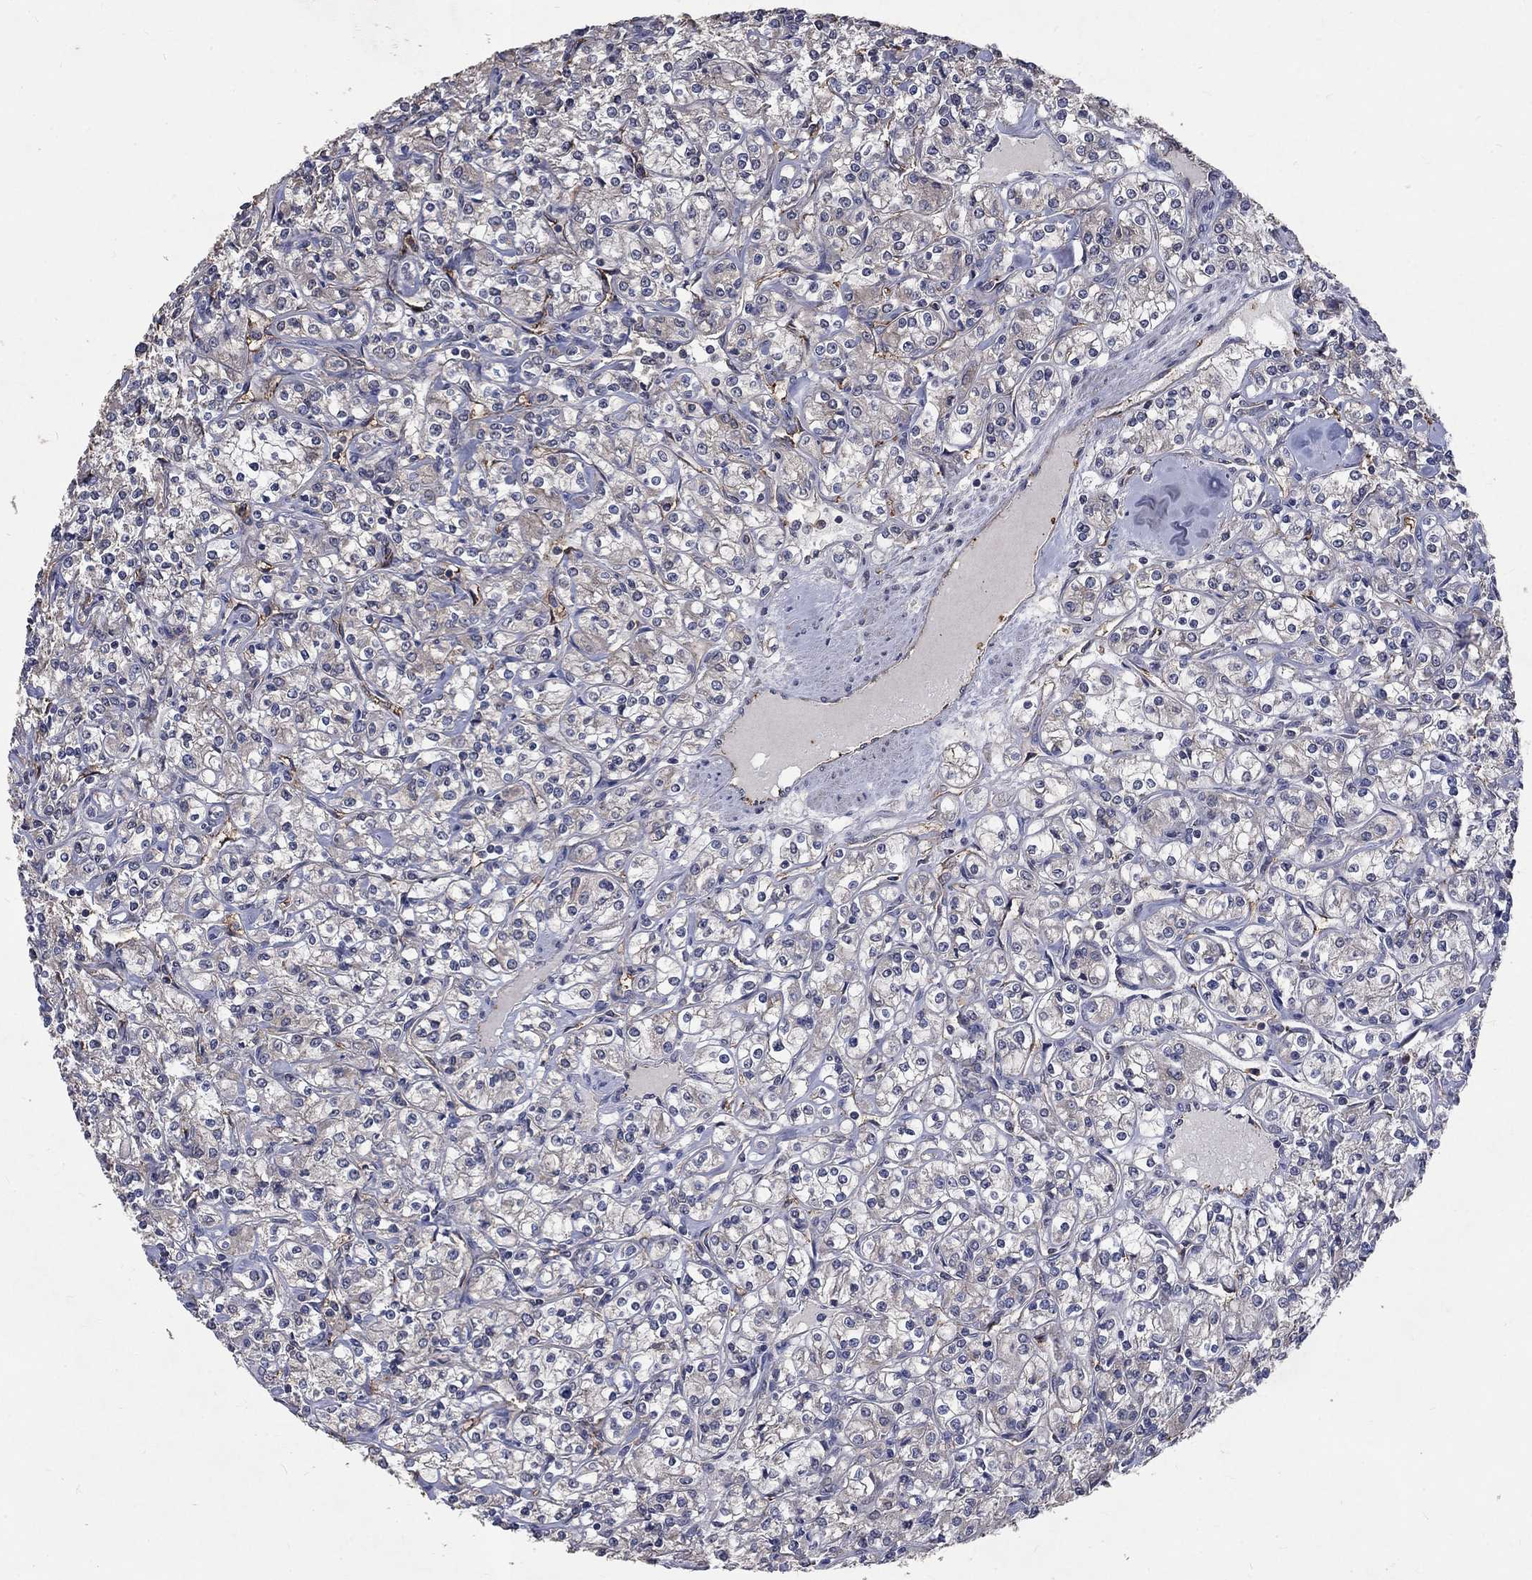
{"staining": {"intensity": "negative", "quantity": "none", "location": "none"}, "tissue": "renal cancer", "cell_type": "Tumor cells", "image_type": "cancer", "snomed": [{"axis": "morphology", "description": "Adenocarcinoma, NOS"}, {"axis": "topography", "description": "Kidney"}], "caption": "High magnification brightfield microscopy of renal cancer (adenocarcinoma) stained with DAB (brown) and counterstained with hematoxylin (blue): tumor cells show no significant staining. (DAB immunohistochemistry, high magnification).", "gene": "CHST5", "patient": {"sex": "male", "age": 77}}